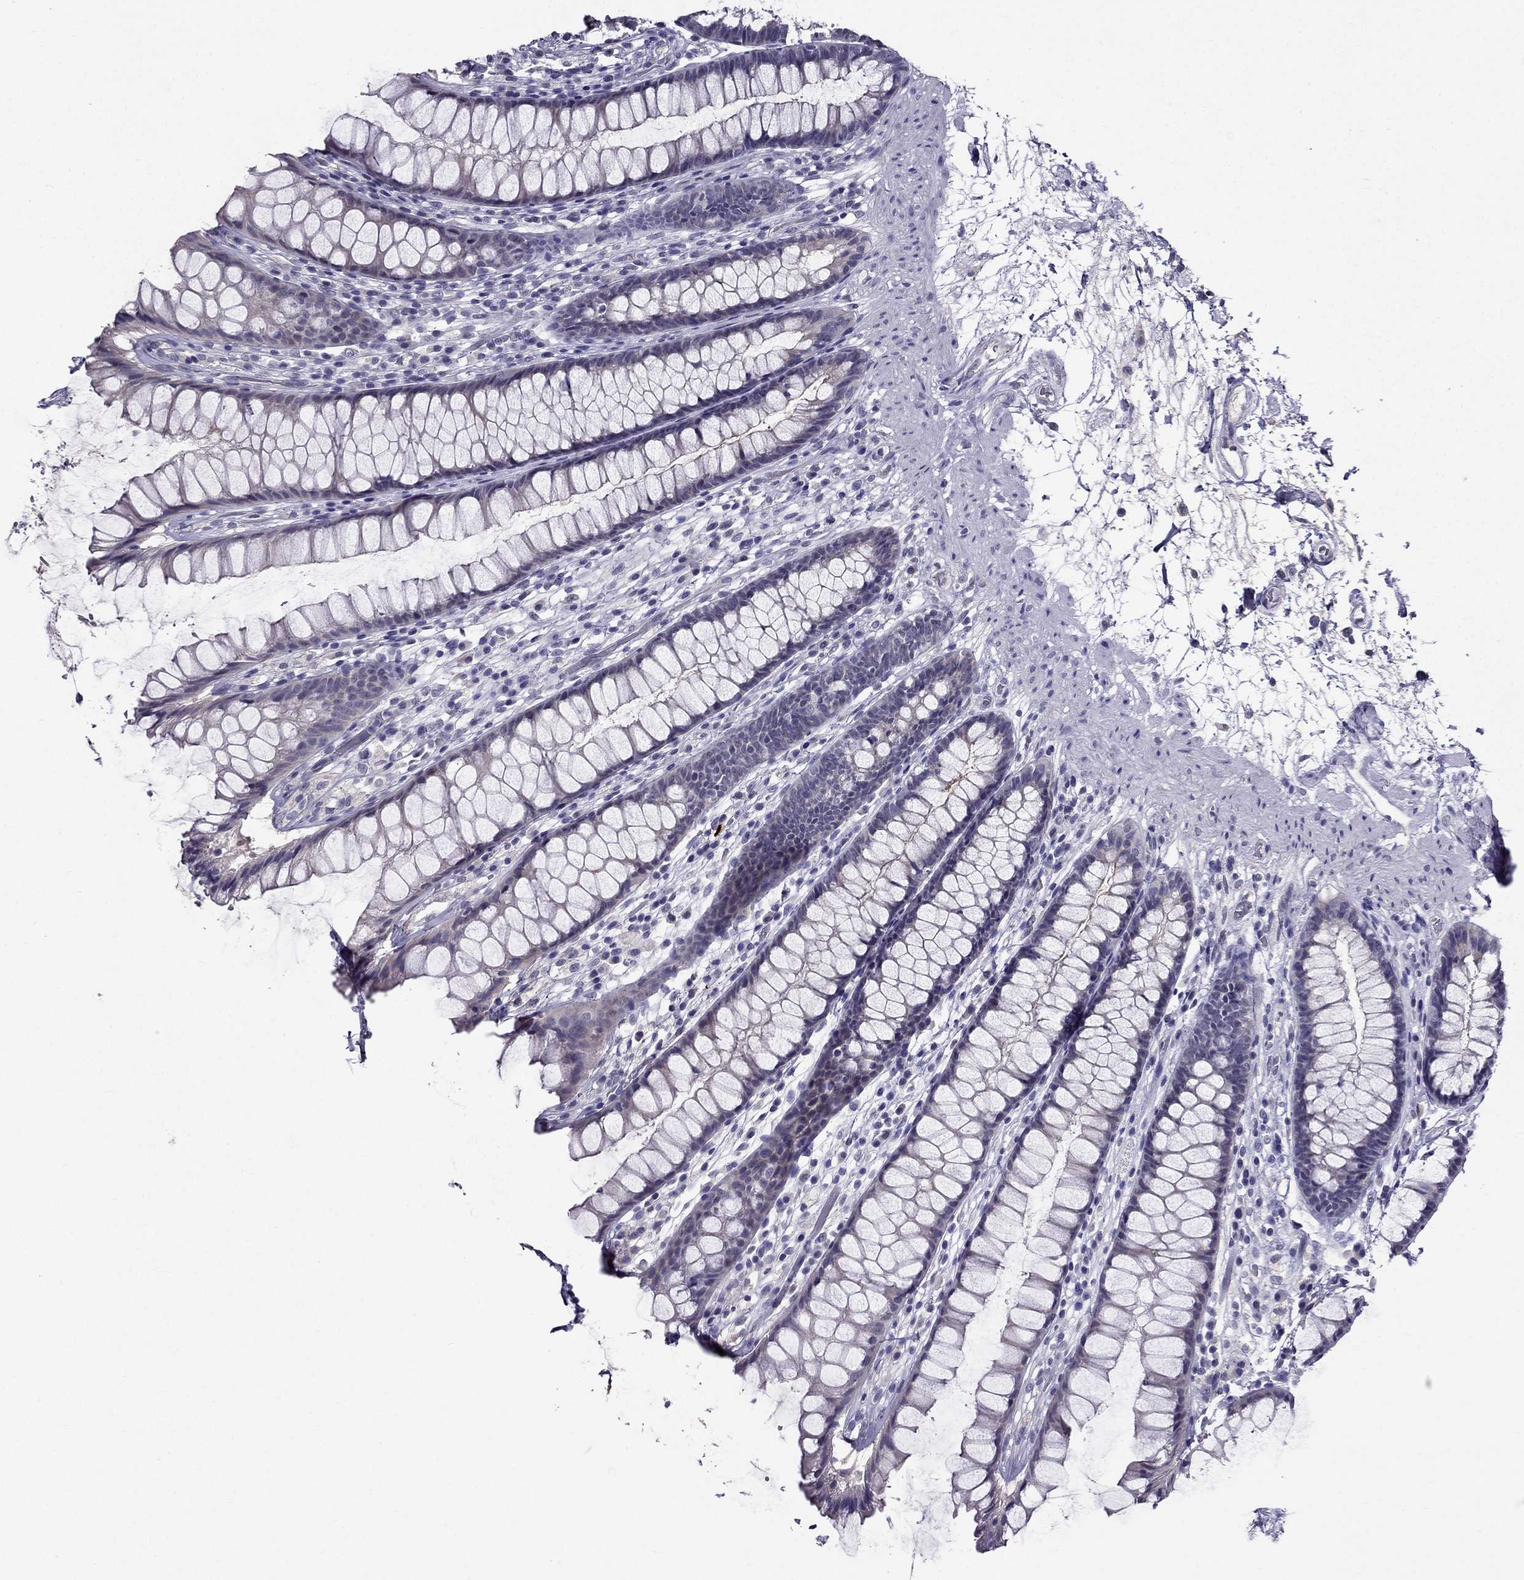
{"staining": {"intensity": "negative", "quantity": "none", "location": "none"}, "tissue": "rectum", "cell_type": "Glandular cells", "image_type": "normal", "snomed": [{"axis": "morphology", "description": "Normal tissue, NOS"}, {"axis": "topography", "description": "Rectum"}], "caption": "High power microscopy image of an immunohistochemistry (IHC) micrograph of normal rectum, revealing no significant staining in glandular cells. Brightfield microscopy of immunohistochemistry stained with DAB (brown) and hematoxylin (blue), captured at high magnification.", "gene": "DUSP15", "patient": {"sex": "male", "age": 72}}